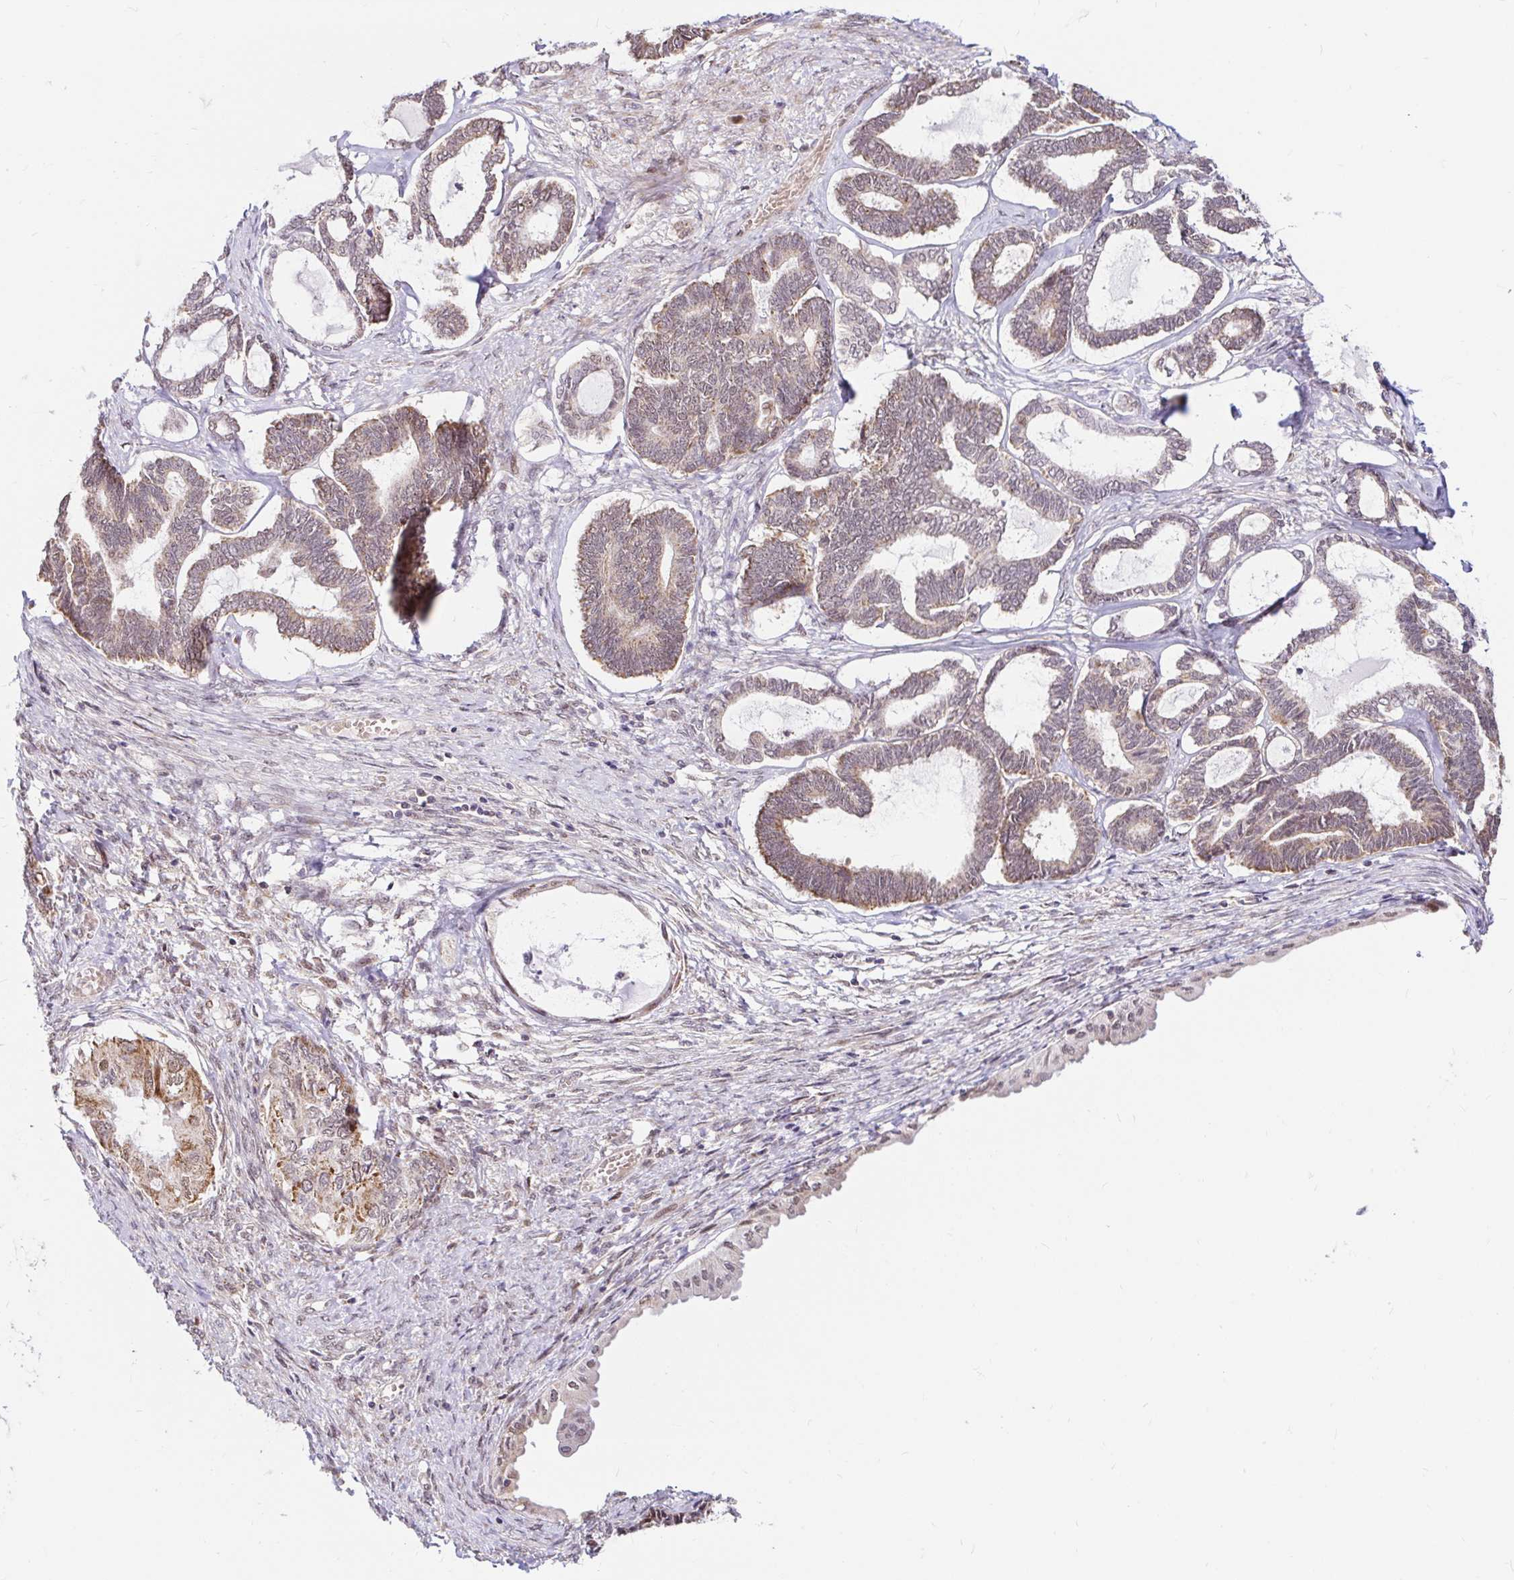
{"staining": {"intensity": "weak", "quantity": ">75%", "location": "cytoplasmic/membranous"}, "tissue": "ovarian cancer", "cell_type": "Tumor cells", "image_type": "cancer", "snomed": [{"axis": "morphology", "description": "Carcinoma, endometroid"}, {"axis": "topography", "description": "Ovary"}], "caption": "A histopathology image of human ovarian endometroid carcinoma stained for a protein reveals weak cytoplasmic/membranous brown staining in tumor cells.", "gene": "TIMM50", "patient": {"sex": "female", "age": 70}}